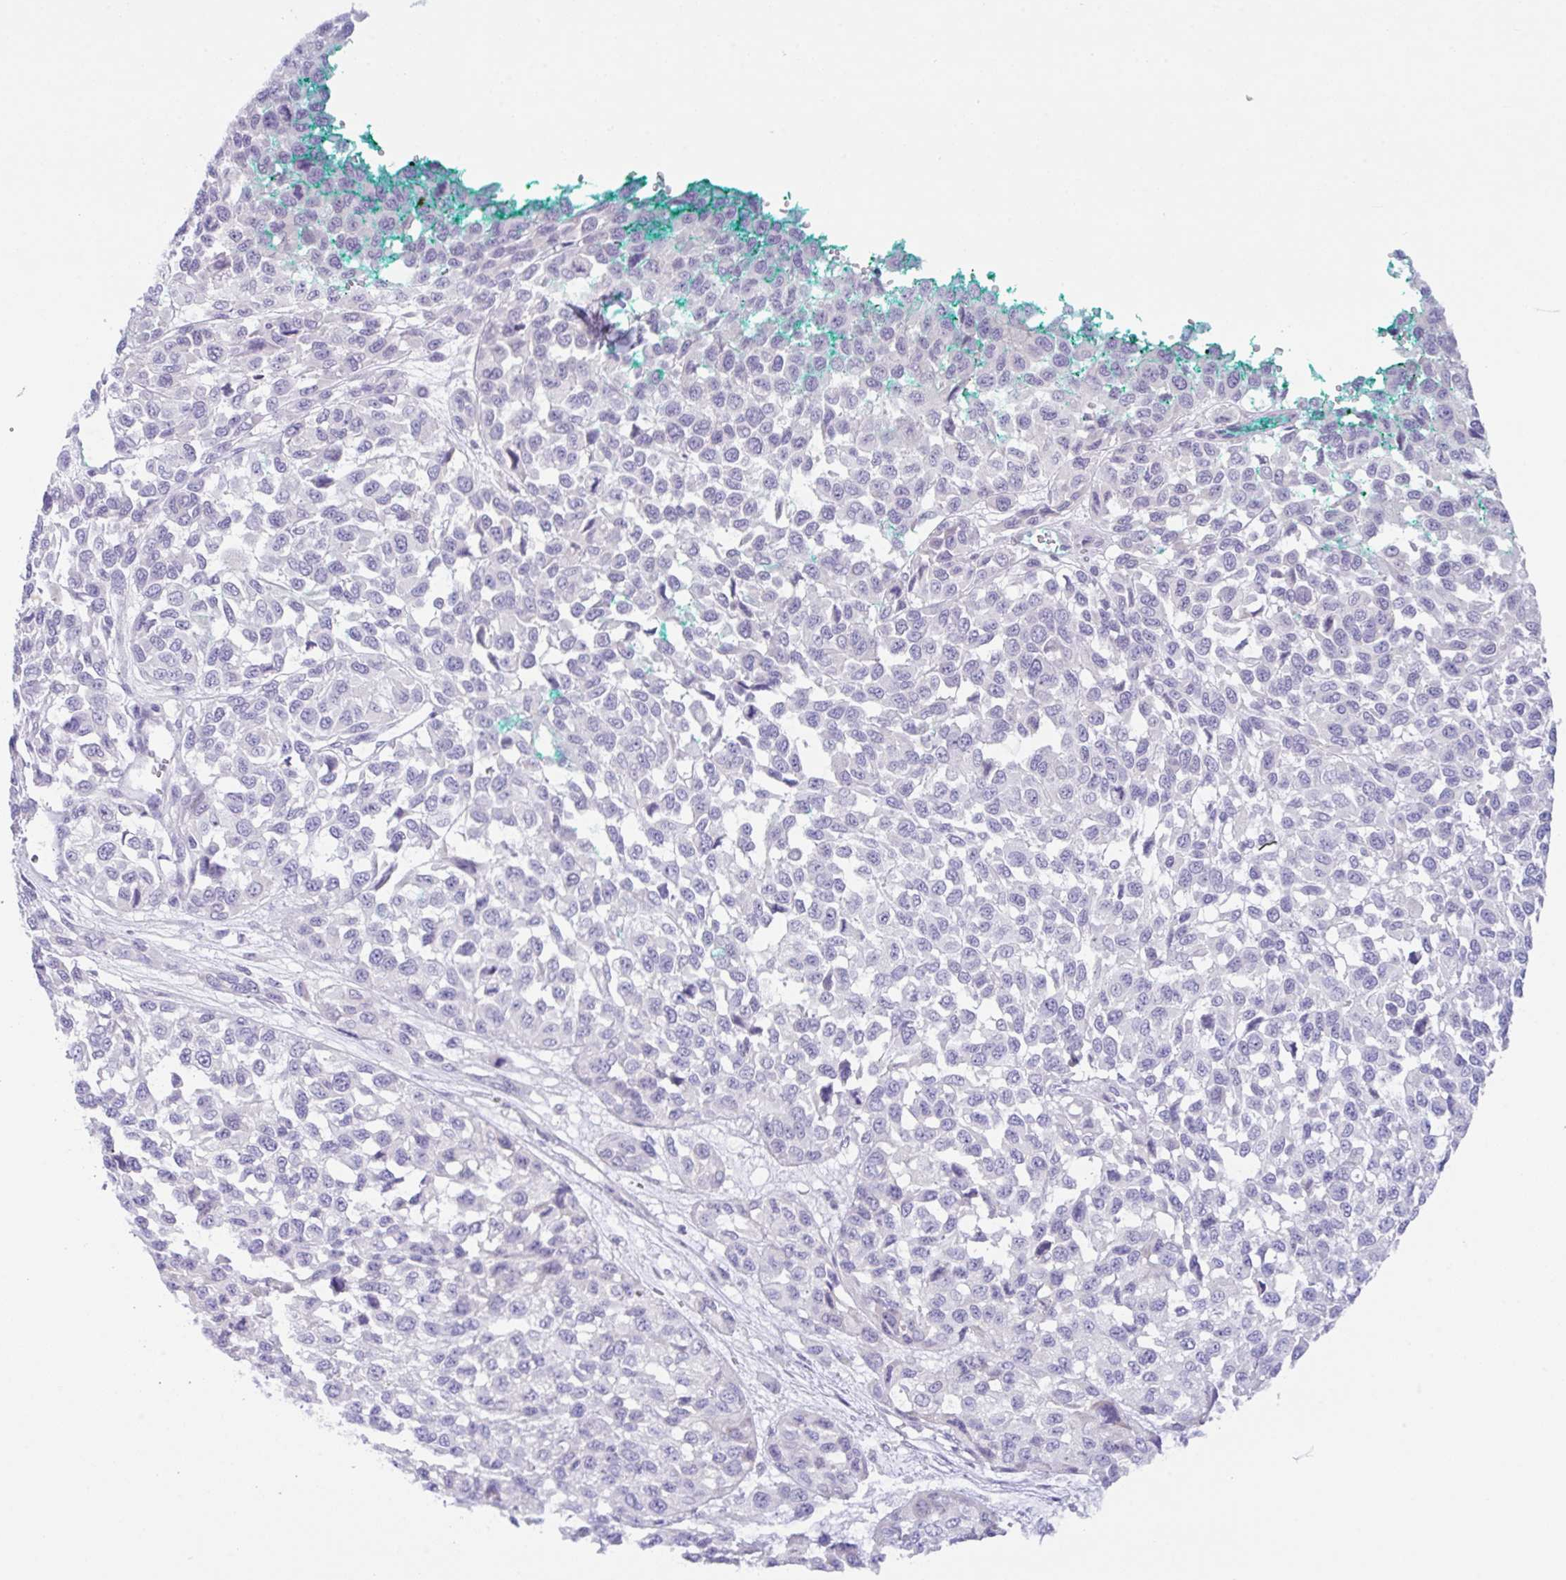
{"staining": {"intensity": "negative", "quantity": "none", "location": "none"}, "tissue": "melanoma", "cell_type": "Tumor cells", "image_type": "cancer", "snomed": [{"axis": "morphology", "description": "Malignant melanoma, NOS"}, {"axis": "topography", "description": "Skin"}], "caption": "Tumor cells are negative for protein expression in human melanoma. Brightfield microscopy of immunohistochemistry stained with DAB (3,3'-diaminobenzidine) (brown) and hematoxylin (blue), captured at high magnification.", "gene": "TRAF4", "patient": {"sex": "male", "age": 62}}